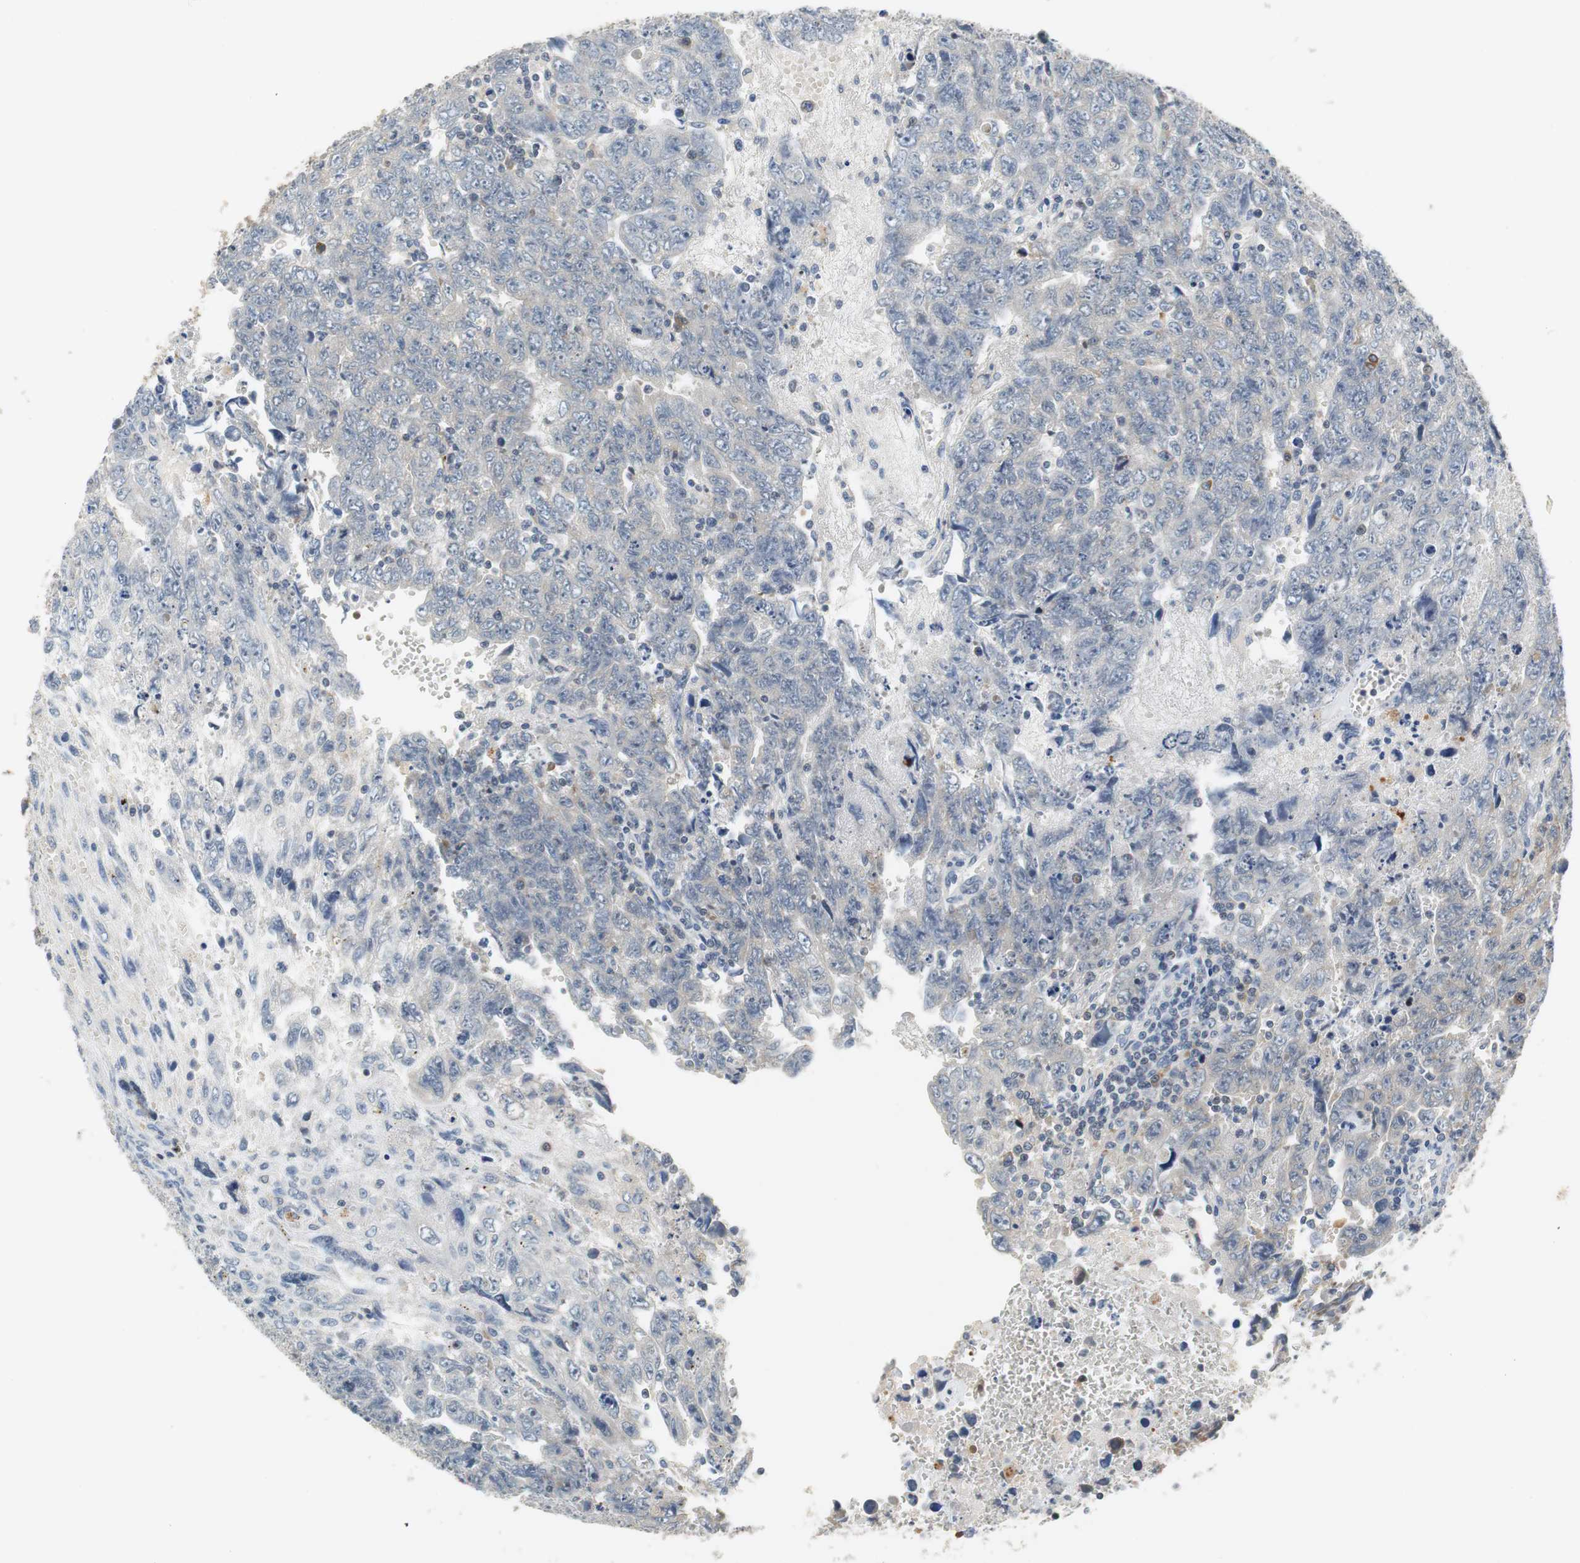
{"staining": {"intensity": "negative", "quantity": "none", "location": "none"}, "tissue": "testis cancer", "cell_type": "Tumor cells", "image_type": "cancer", "snomed": [{"axis": "morphology", "description": "Carcinoma, Embryonal, NOS"}, {"axis": "topography", "description": "Testis"}], "caption": "This is a photomicrograph of immunohistochemistry staining of testis embryonal carcinoma, which shows no staining in tumor cells.", "gene": "GLCCI1", "patient": {"sex": "male", "age": 28}}